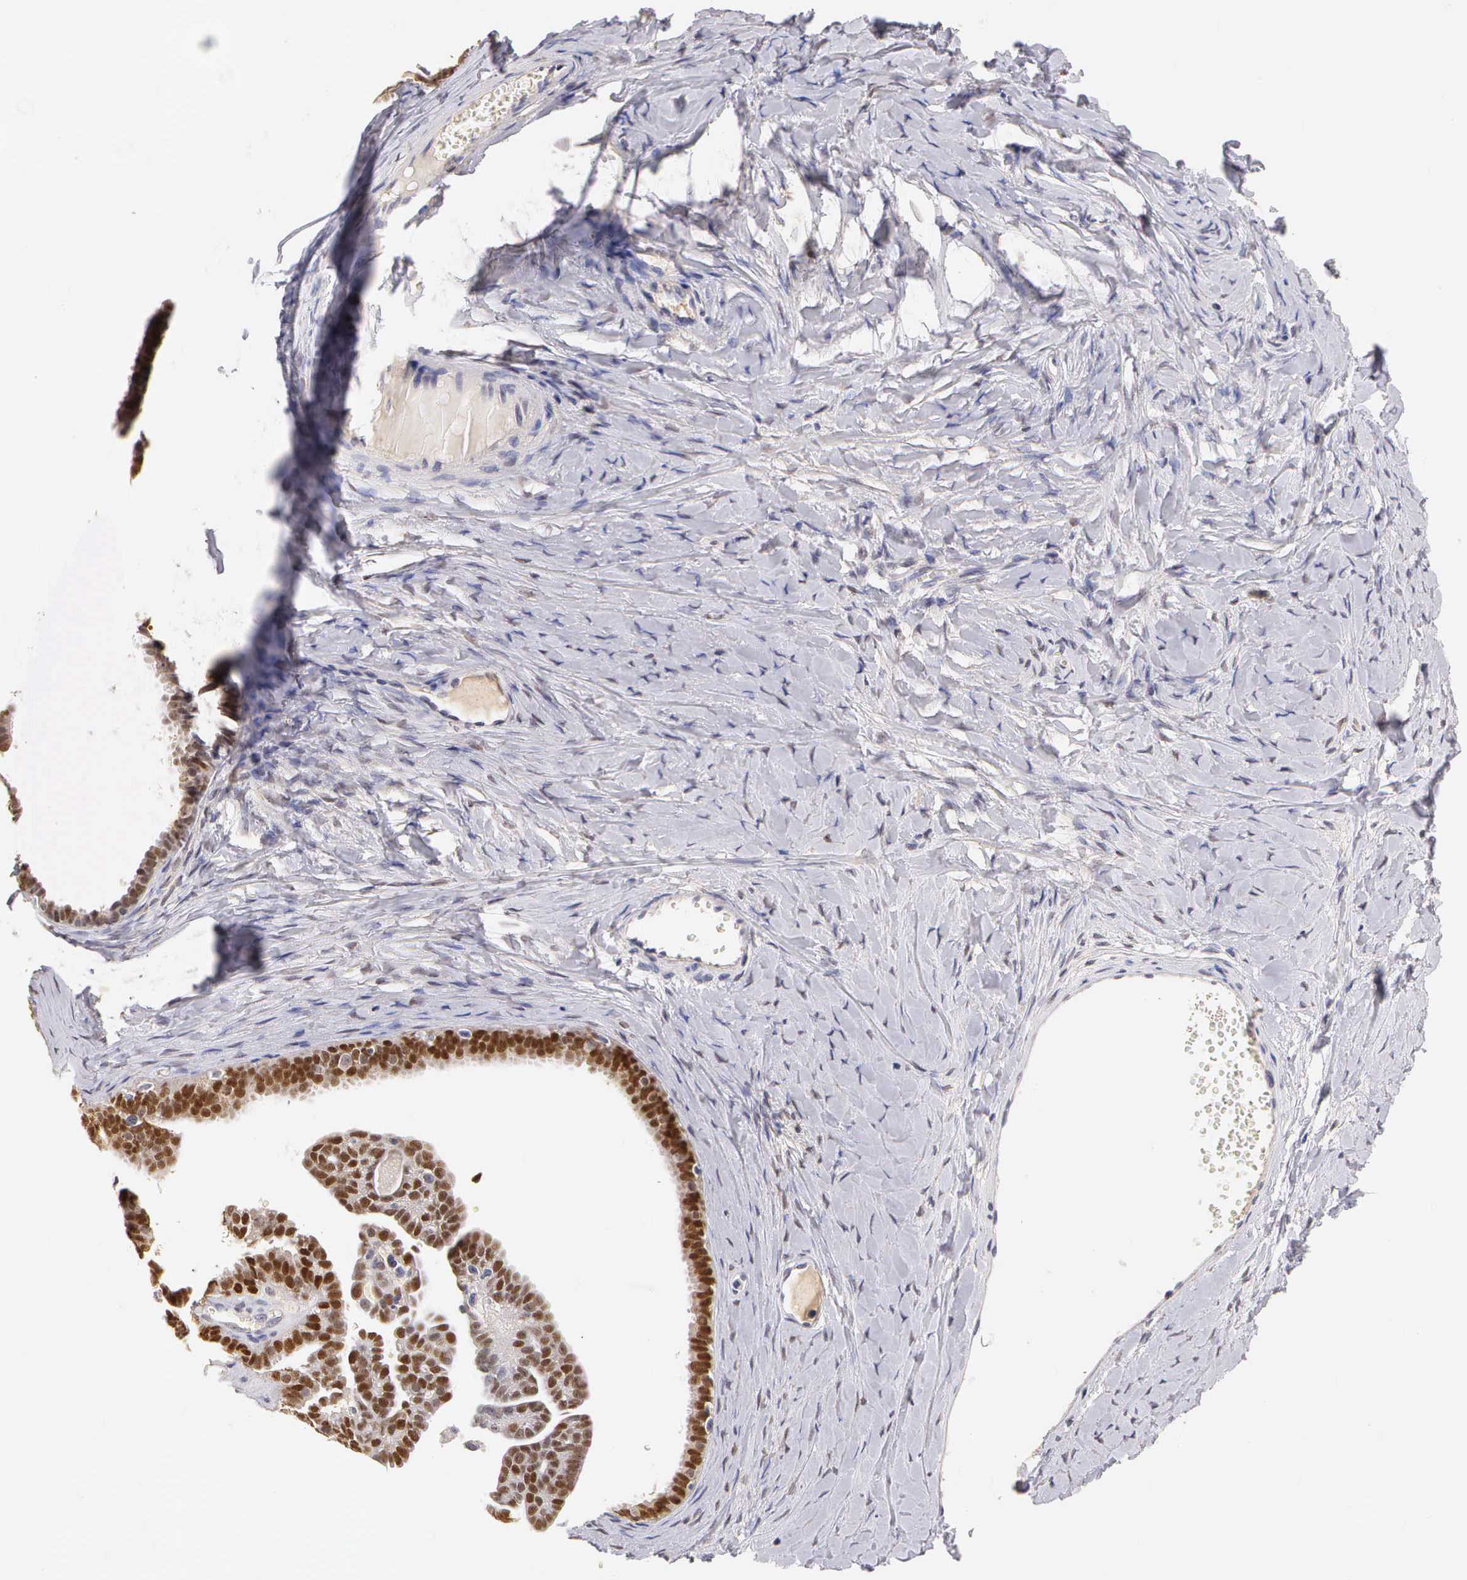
{"staining": {"intensity": "moderate", "quantity": ">75%", "location": "nuclear"}, "tissue": "ovarian cancer", "cell_type": "Tumor cells", "image_type": "cancer", "snomed": [{"axis": "morphology", "description": "Cystadenocarcinoma, serous, NOS"}, {"axis": "topography", "description": "Ovary"}], "caption": "An image of ovarian cancer (serous cystadenocarcinoma) stained for a protein displays moderate nuclear brown staining in tumor cells.", "gene": "ESR1", "patient": {"sex": "female", "age": 71}}